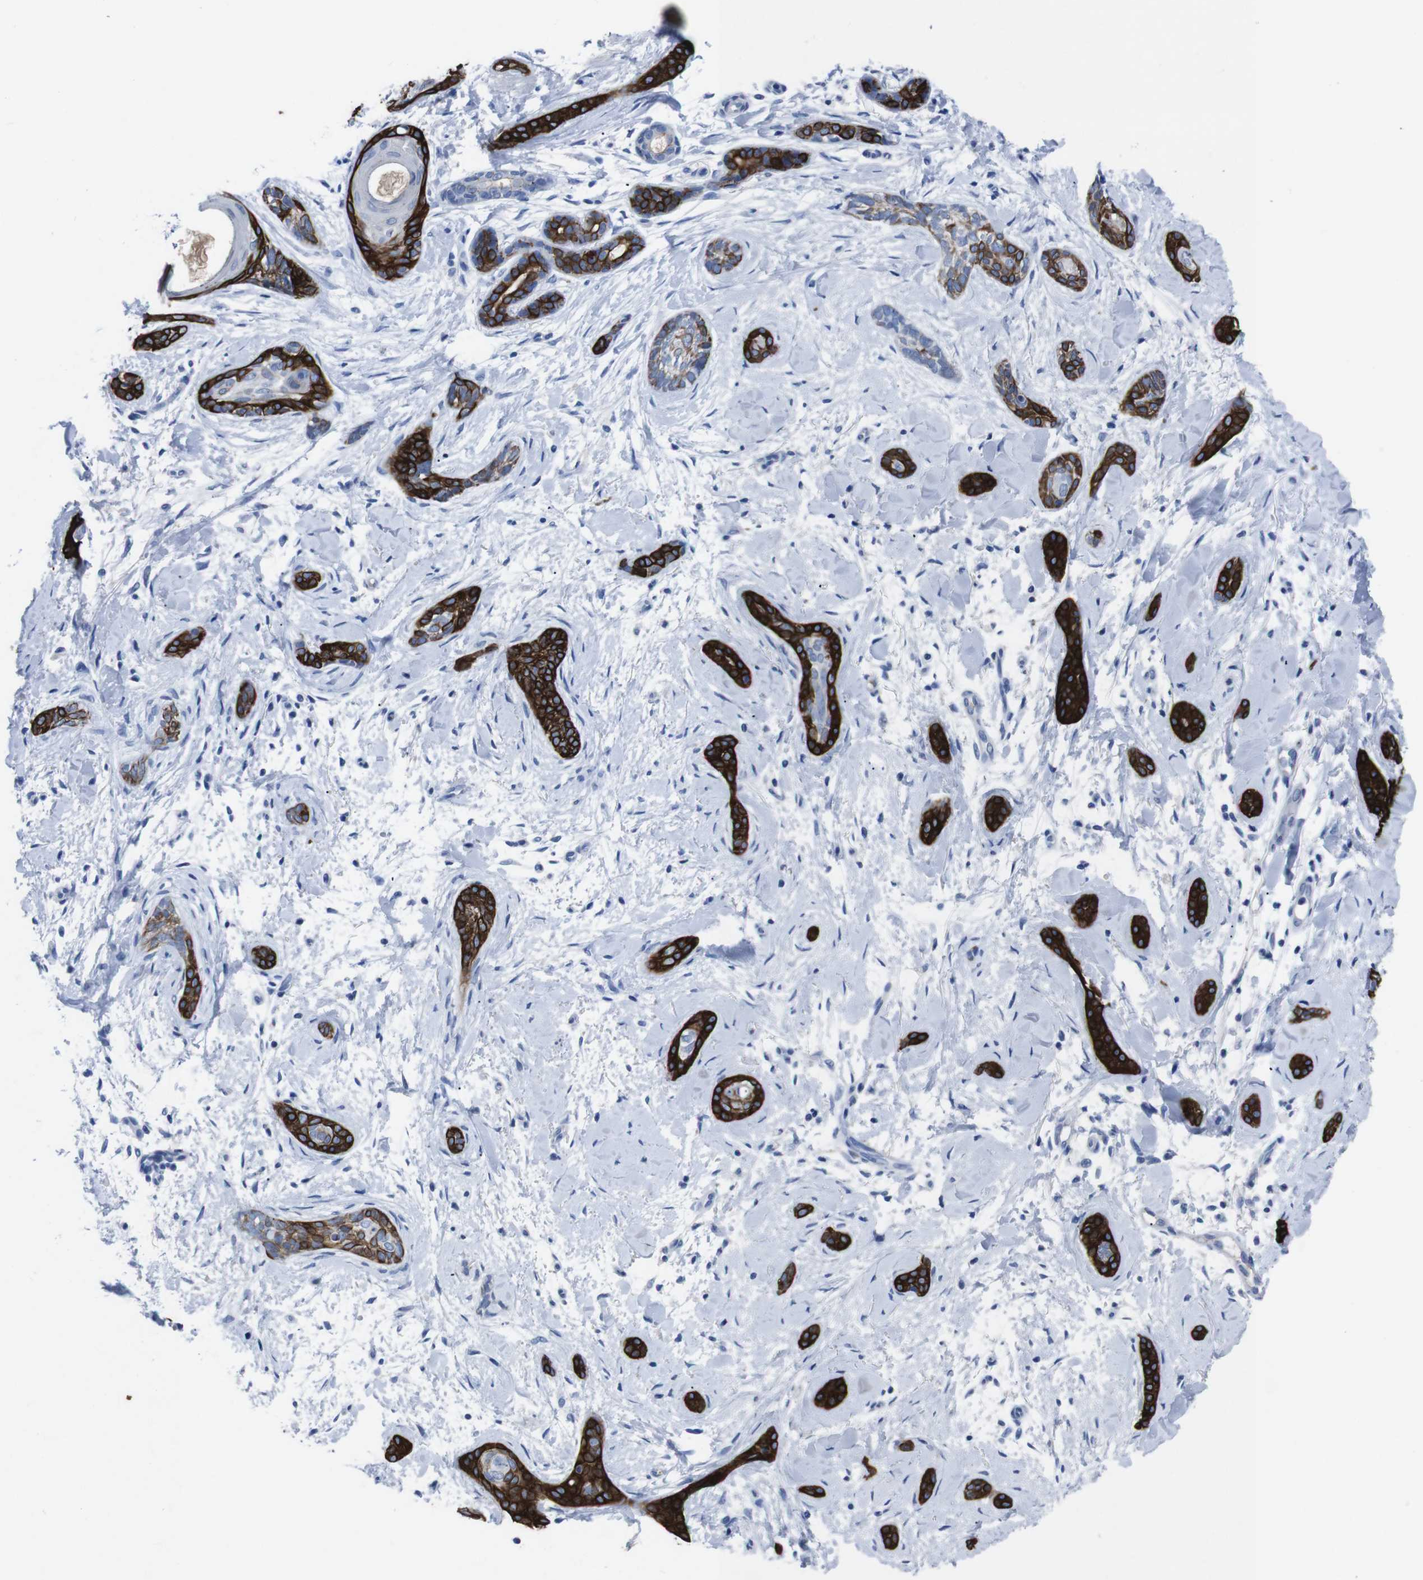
{"staining": {"intensity": "strong", "quantity": ">75%", "location": "cytoplasmic/membranous"}, "tissue": "skin cancer", "cell_type": "Tumor cells", "image_type": "cancer", "snomed": [{"axis": "morphology", "description": "Basal cell carcinoma"}, {"axis": "morphology", "description": "Adnexal tumor, benign"}, {"axis": "topography", "description": "Skin"}], "caption": "Skin basal cell carcinoma tissue exhibits strong cytoplasmic/membranous expression in about >75% of tumor cells (Stains: DAB in brown, nuclei in blue, Microscopy: brightfield microscopy at high magnification).", "gene": "GJB2", "patient": {"sex": "female", "age": 42}}